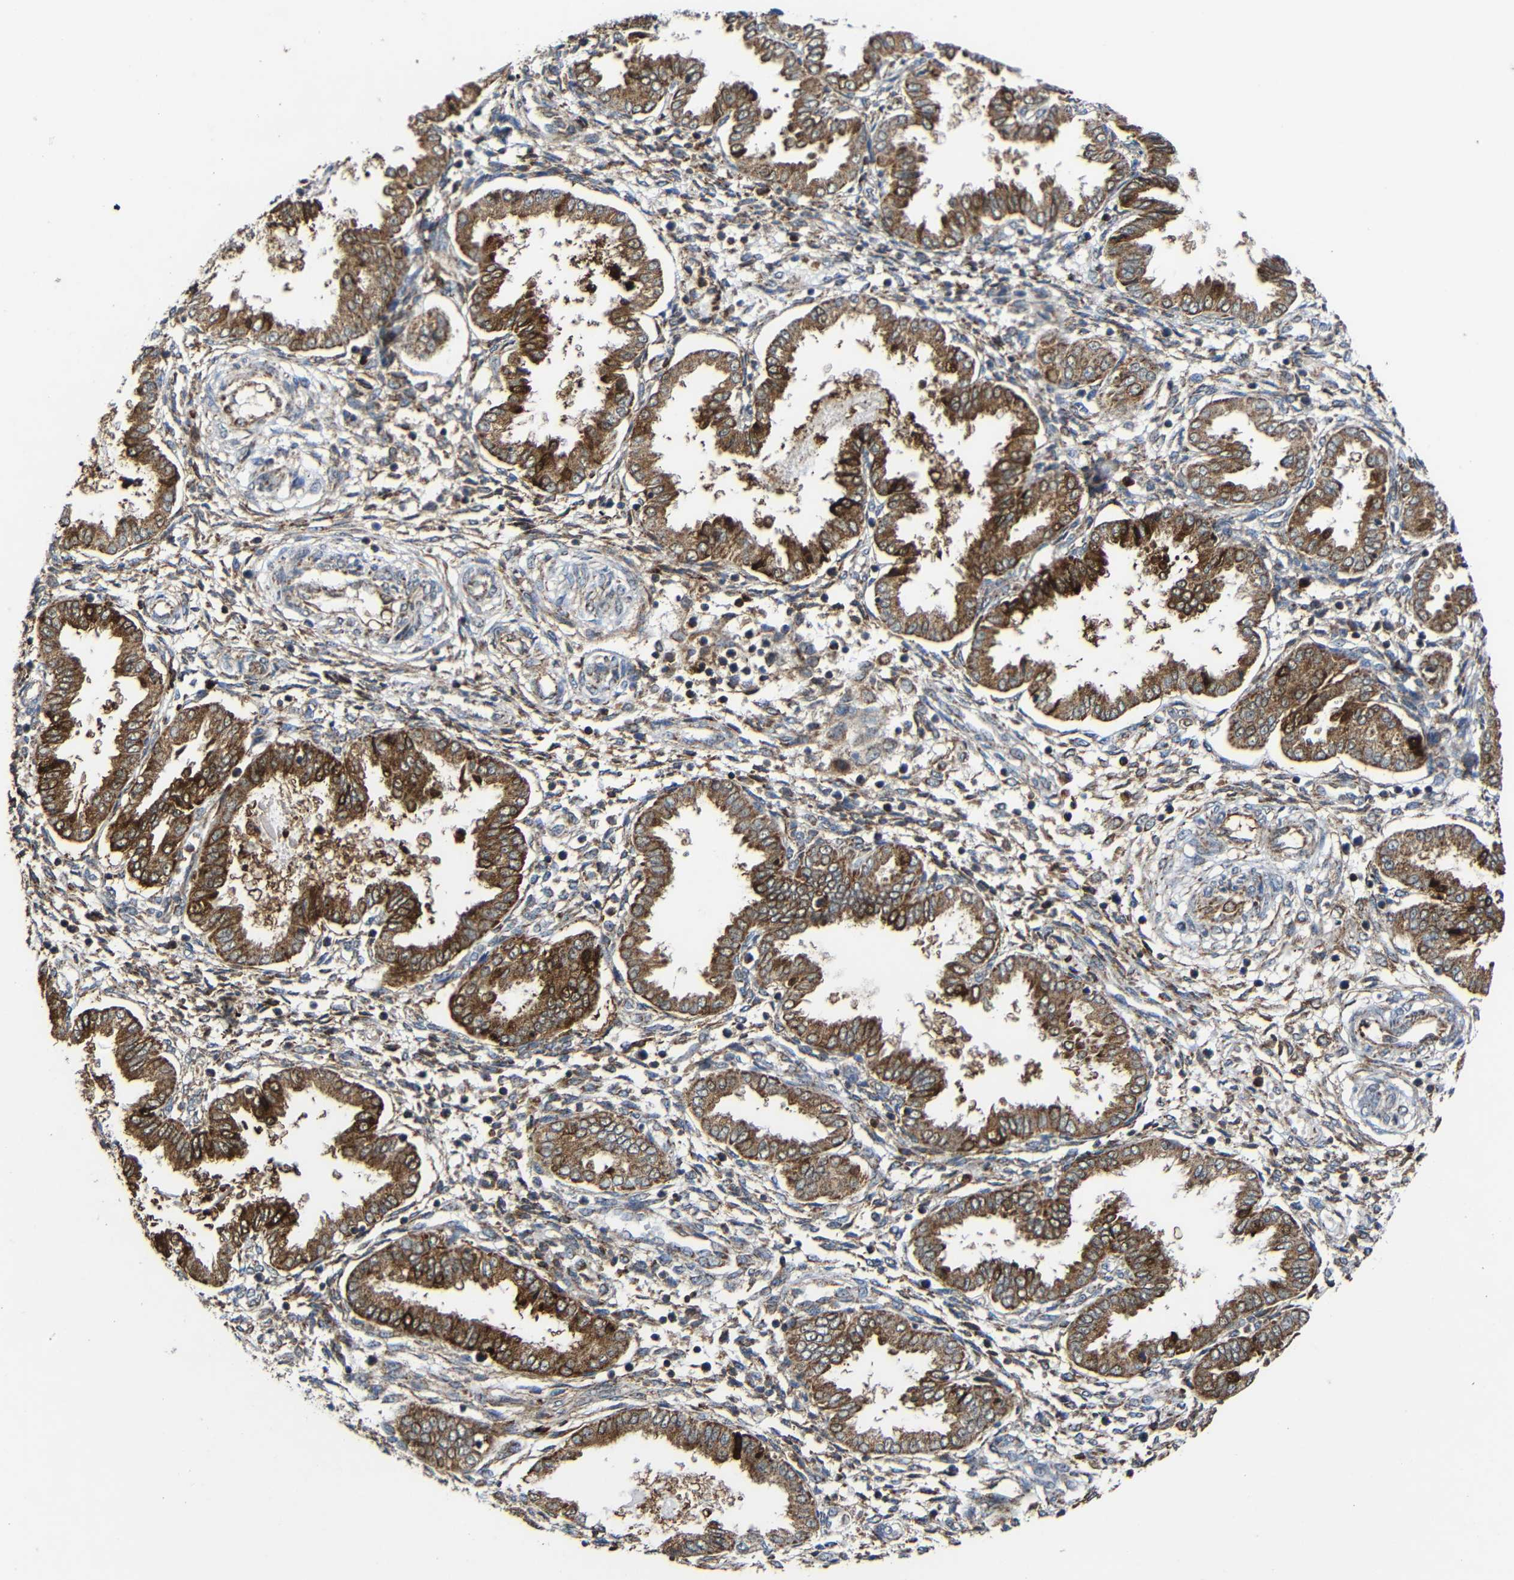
{"staining": {"intensity": "negative", "quantity": "none", "location": "none"}, "tissue": "endometrium", "cell_type": "Cells in endometrial stroma", "image_type": "normal", "snomed": [{"axis": "morphology", "description": "Normal tissue, NOS"}, {"axis": "topography", "description": "Endometrium"}], "caption": "Immunohistochemistry (IHC) of normal human endometrium displays no expression in cells in endometrial stroma. (Immunohistochemistry, brightfield microscopy, high magnification).", "gene": "C1GALT1", "patient": {"sex": "female", "age": 33}}